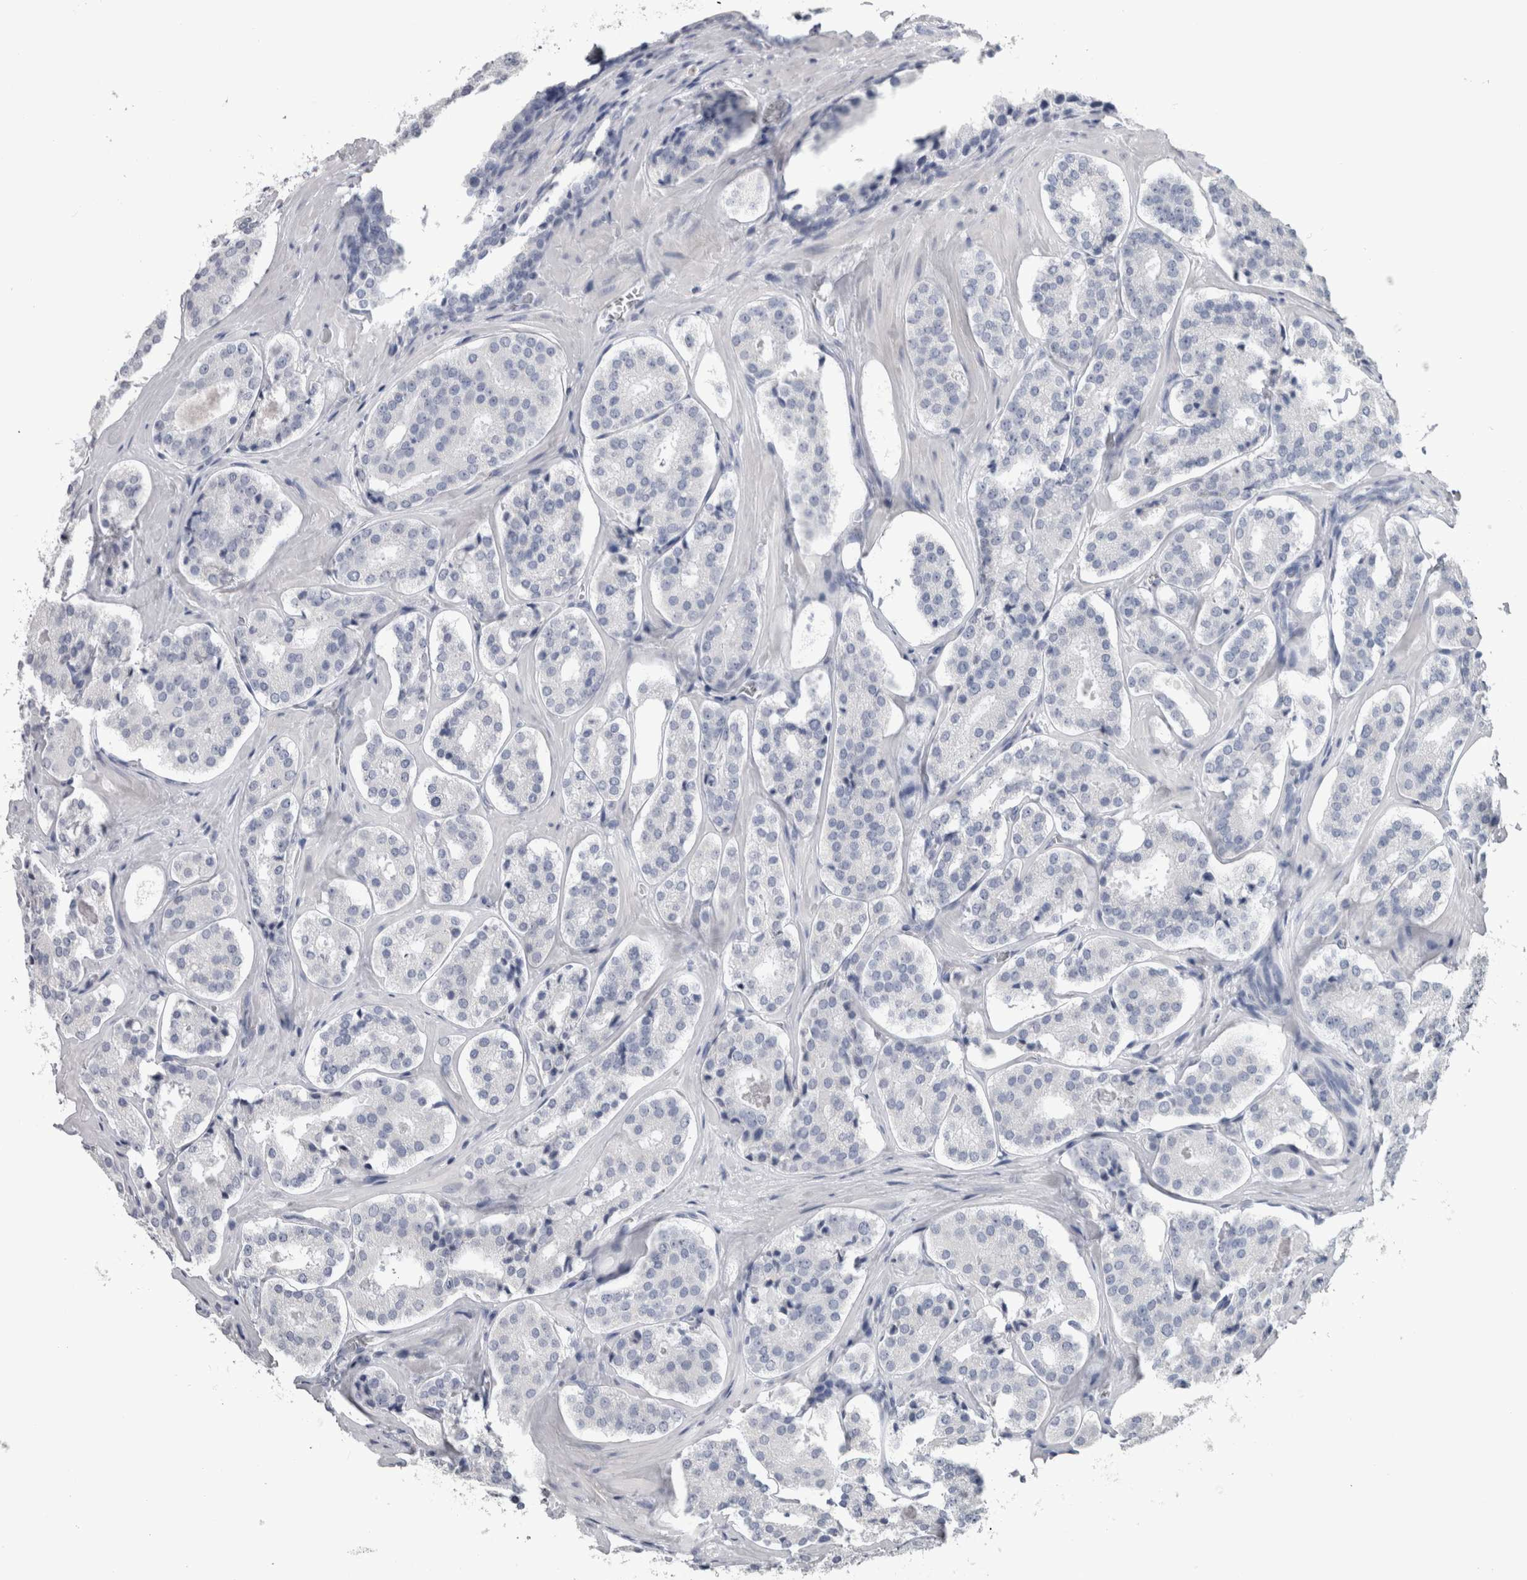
{"staining": {"intensity": "negative", "quantity": "none", "location": "none"}, "tissue": "prostate cancer", "cell_type": "Tumor cells", "image_type": "cancer", "snomed": [{"axis": "morphology", "description": "Adenocarcinoma, High grade"}, {"axis": "topography", "description": "Prostate"}], "caption": "The immunohistochemistry (IHC) photomicrograph has no significant expression in tumor cells of prostate cancer tissue. The staining was performed using DAB (3,3'-diaminobenzidine) to visualize the protein expression in brown, while the nuclei were stained in blue with hematoxylin (Magnification: 20x).", "gene": "PTH", "patient": {"sex": "male", "age": 60}}